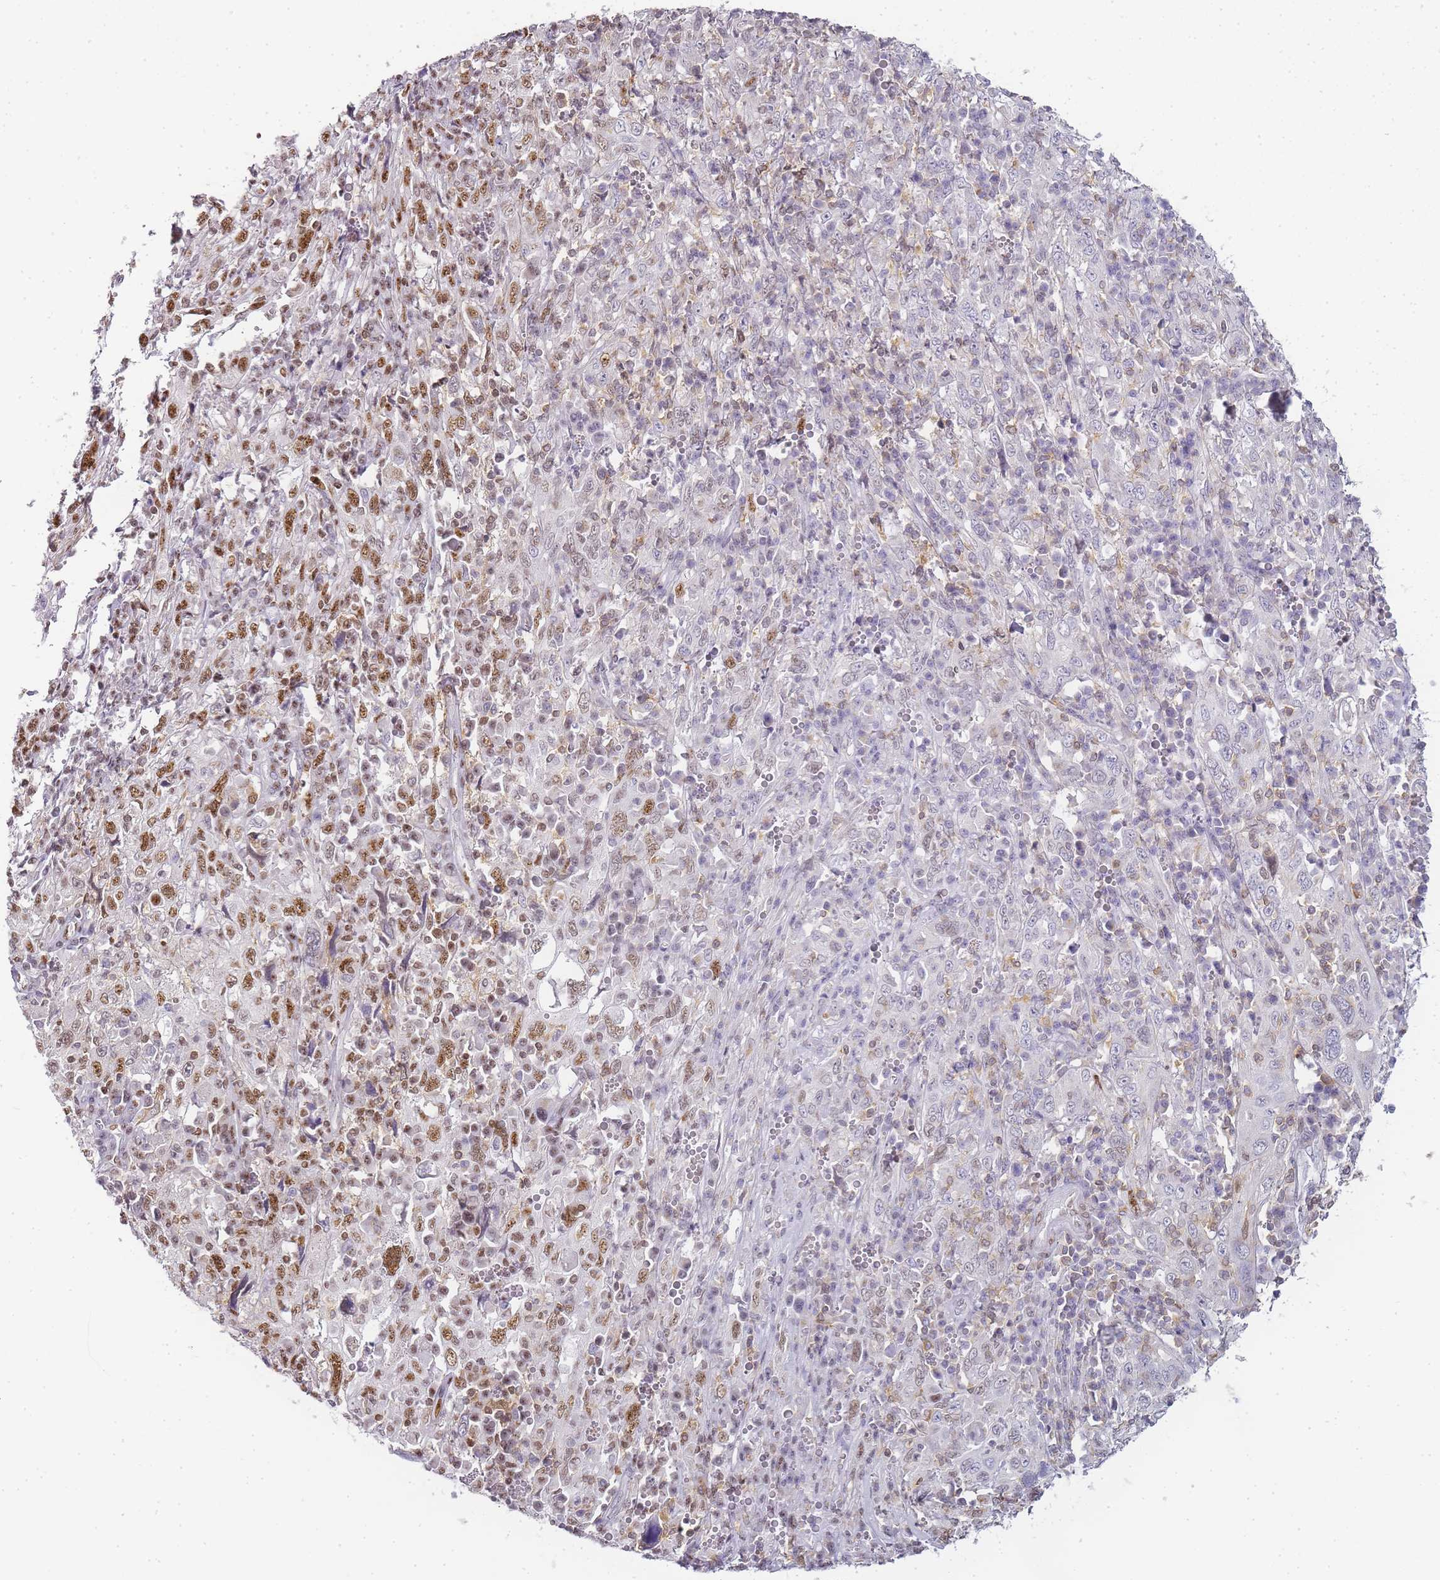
{"staining": {"intensity": "moderate", "quantity": "<25%", "location": "nuclear"}, "tissue": "cervical cancer", "cell_type": "Tumor cells", "image_type": "cancer", "snomed": [{"axis": "morphology", "description": "Squamous cell carcinoma, NOS"}, {"axis": "topography", "description": "Cervix"}], "caption": "Immunohistochemistry (IHC) staining of cervical squamous cell carcinoma, which shows low levels of moderate nuclear staining in approximately <25% of tumor cells indicating moderate nuclear protein positivity. The staining was performed using DAB (brown) for protein detection and nuclei were counterstained in hematoxylin (blue).", "gene": "JAKMIP1", "patient": {"sex": "female", "age": 46}}